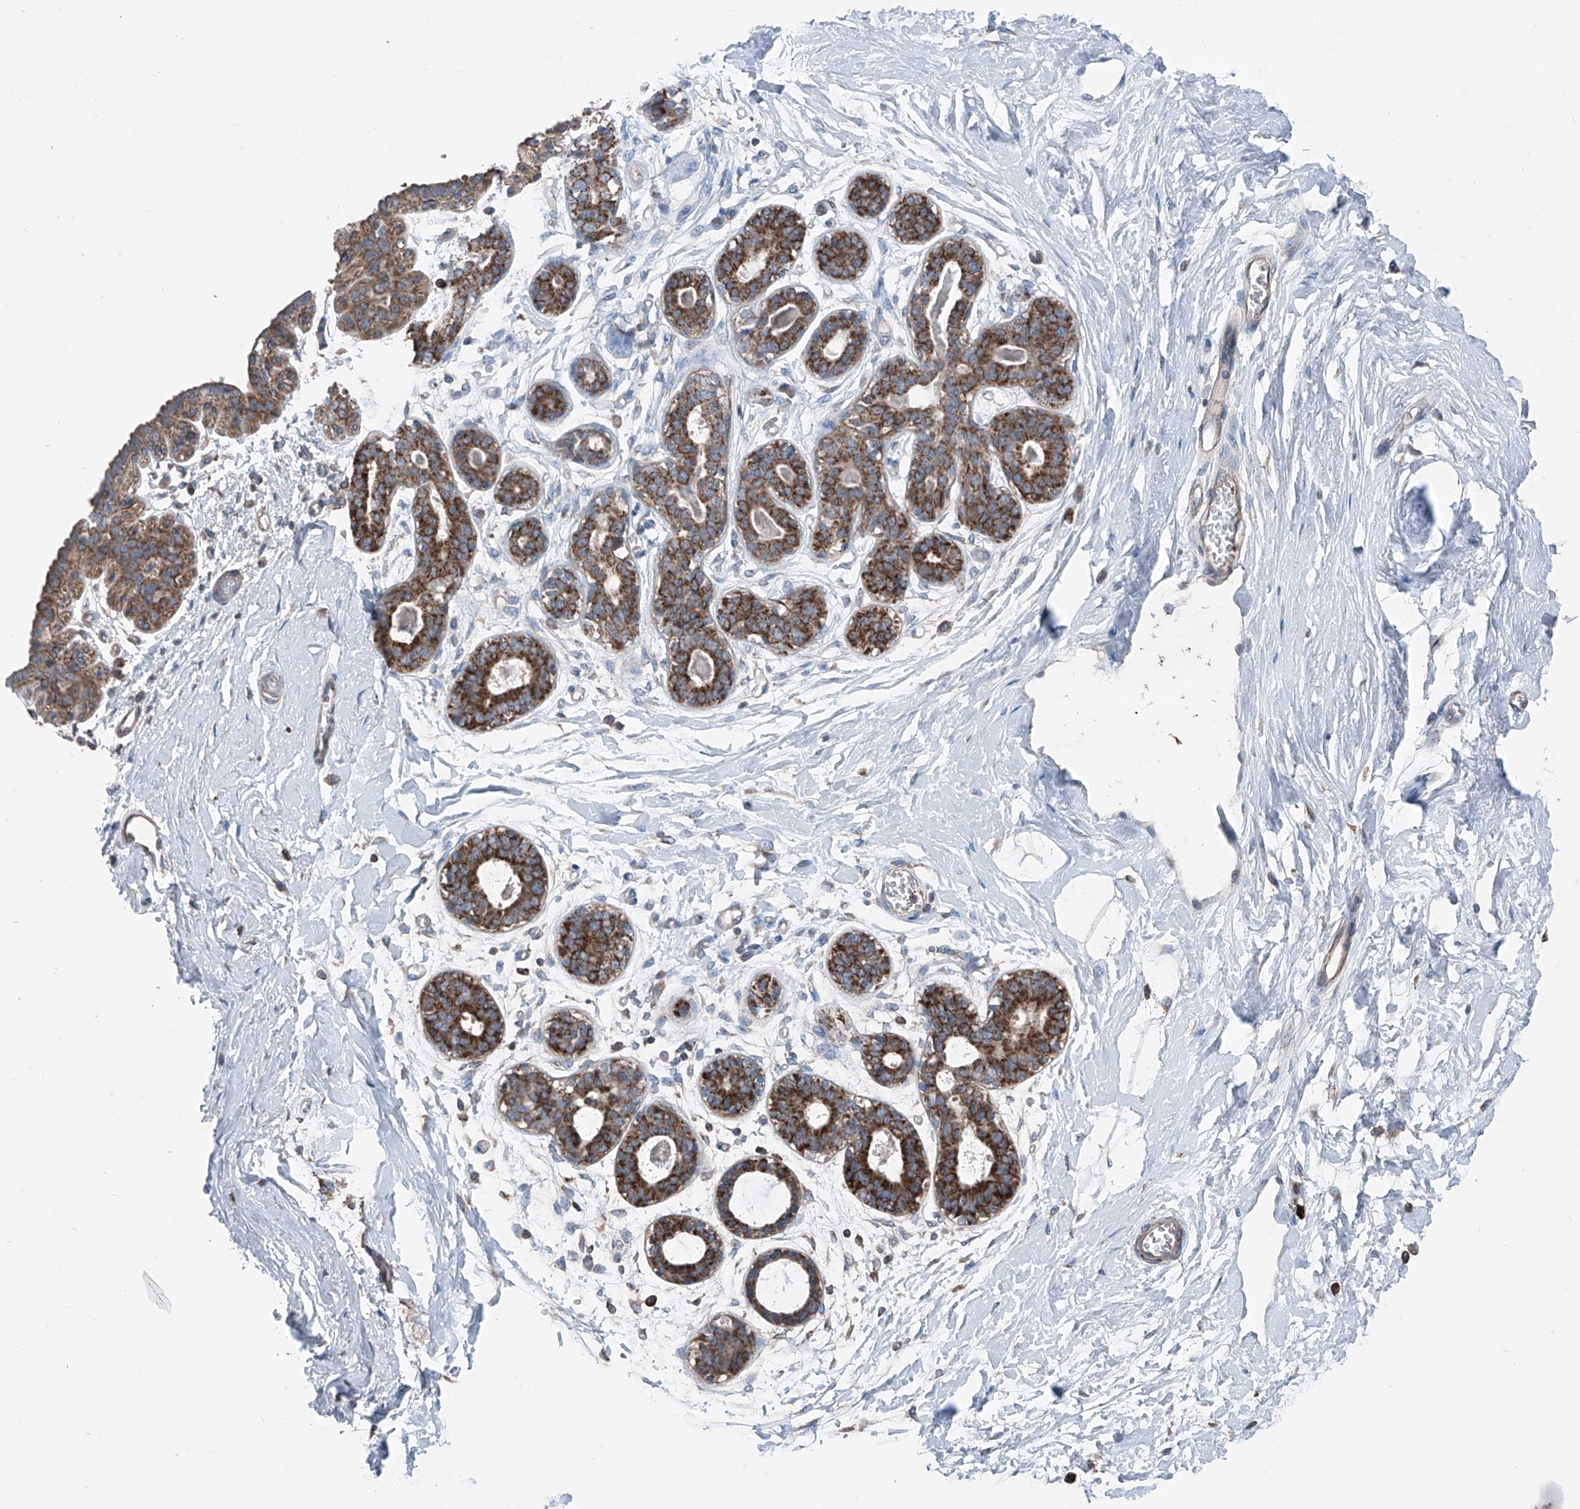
{"staining": {"intensity": "negative", "quantity": "none", "location": "none"}, "tissue": "breast", "cell_type": "Adipocytes", "image_type": "normal", "snomed": [{"axis": "morphology", "description": "Normal tissue, NOS"}, {"axis": "topography", "description": "Breast"}], "caption": "The histopathology image demonstrates no significant expression in adipocytes of breast.", "gene": "GPAT3", "patient": {"sex": "female", "age": 45}}